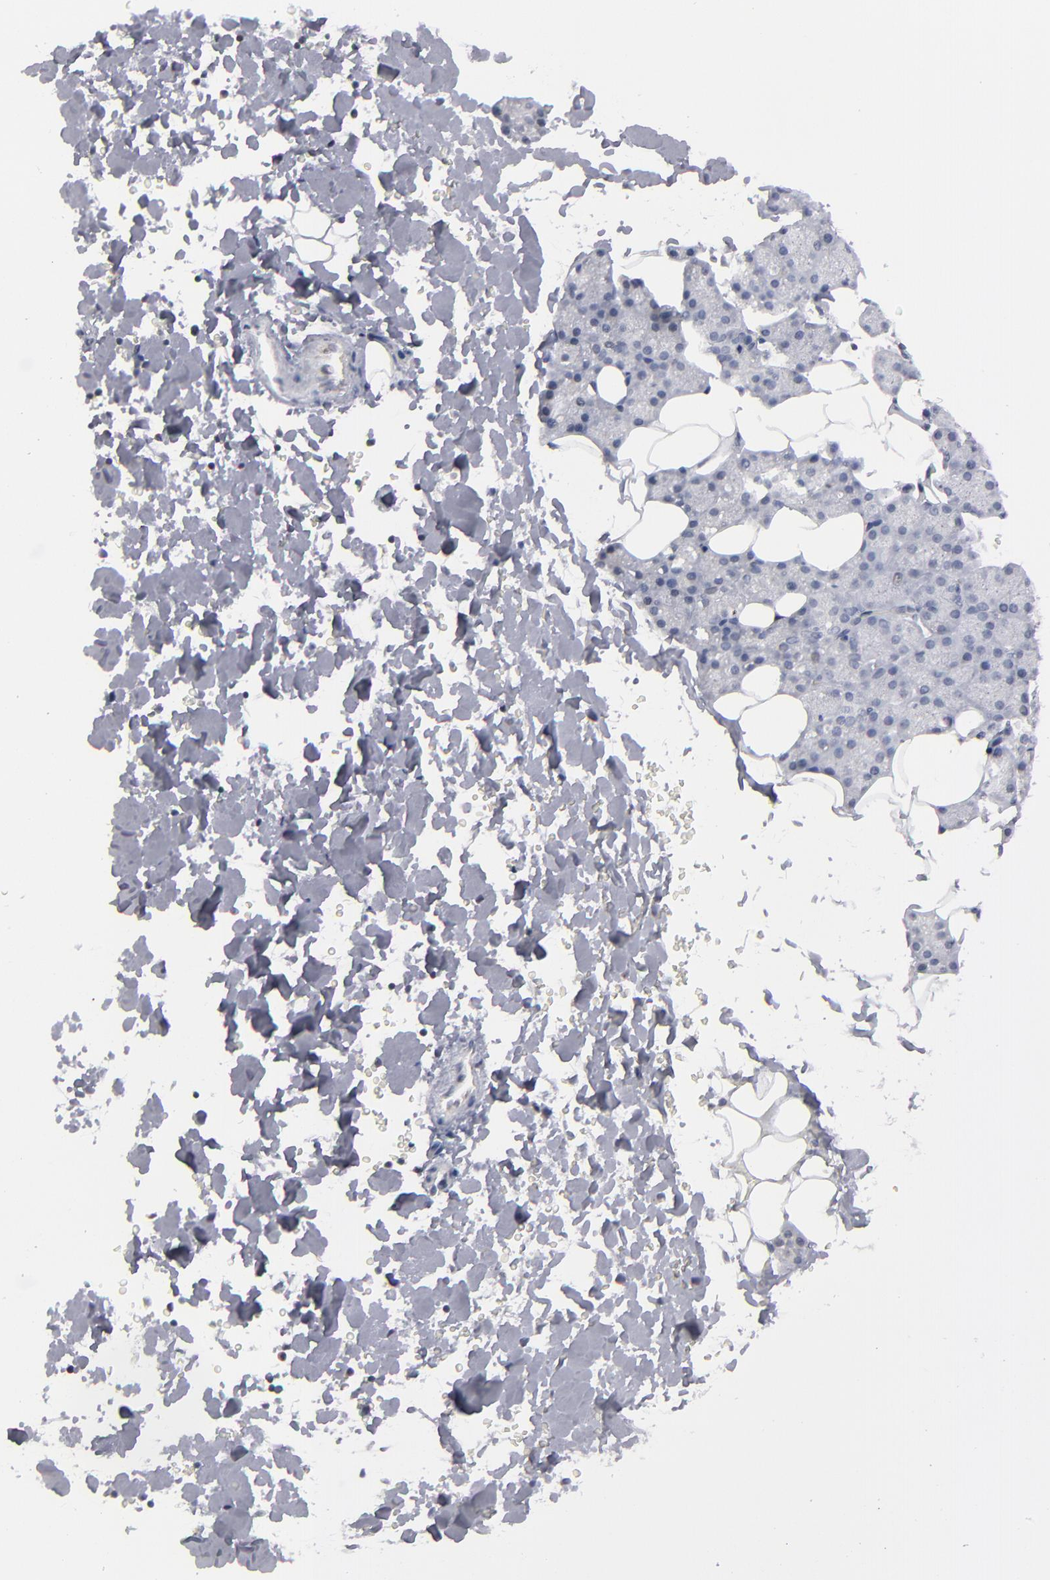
{"staining": {"intensity": "negative", "quantity": "none", "location": "none"}, "tissue": "salivary gland", "cell_type": "Glandular cells", "image_type": "normal", "snomed": [{"axis": "morphology", "description": "Normal tissue, NOS"}, {"axis": "topography", "description": "Lymph node"}, {"axis": "topography", "description": "Salivary gland"}], "caption": "DAB immunohistochemical staining of normal human salivary gland demonstrates no significant positivity in glandular cells. (DAB IHC, high magnification).", "gene": "ODF2", "patient": {"sex": "male", "age": 8}}